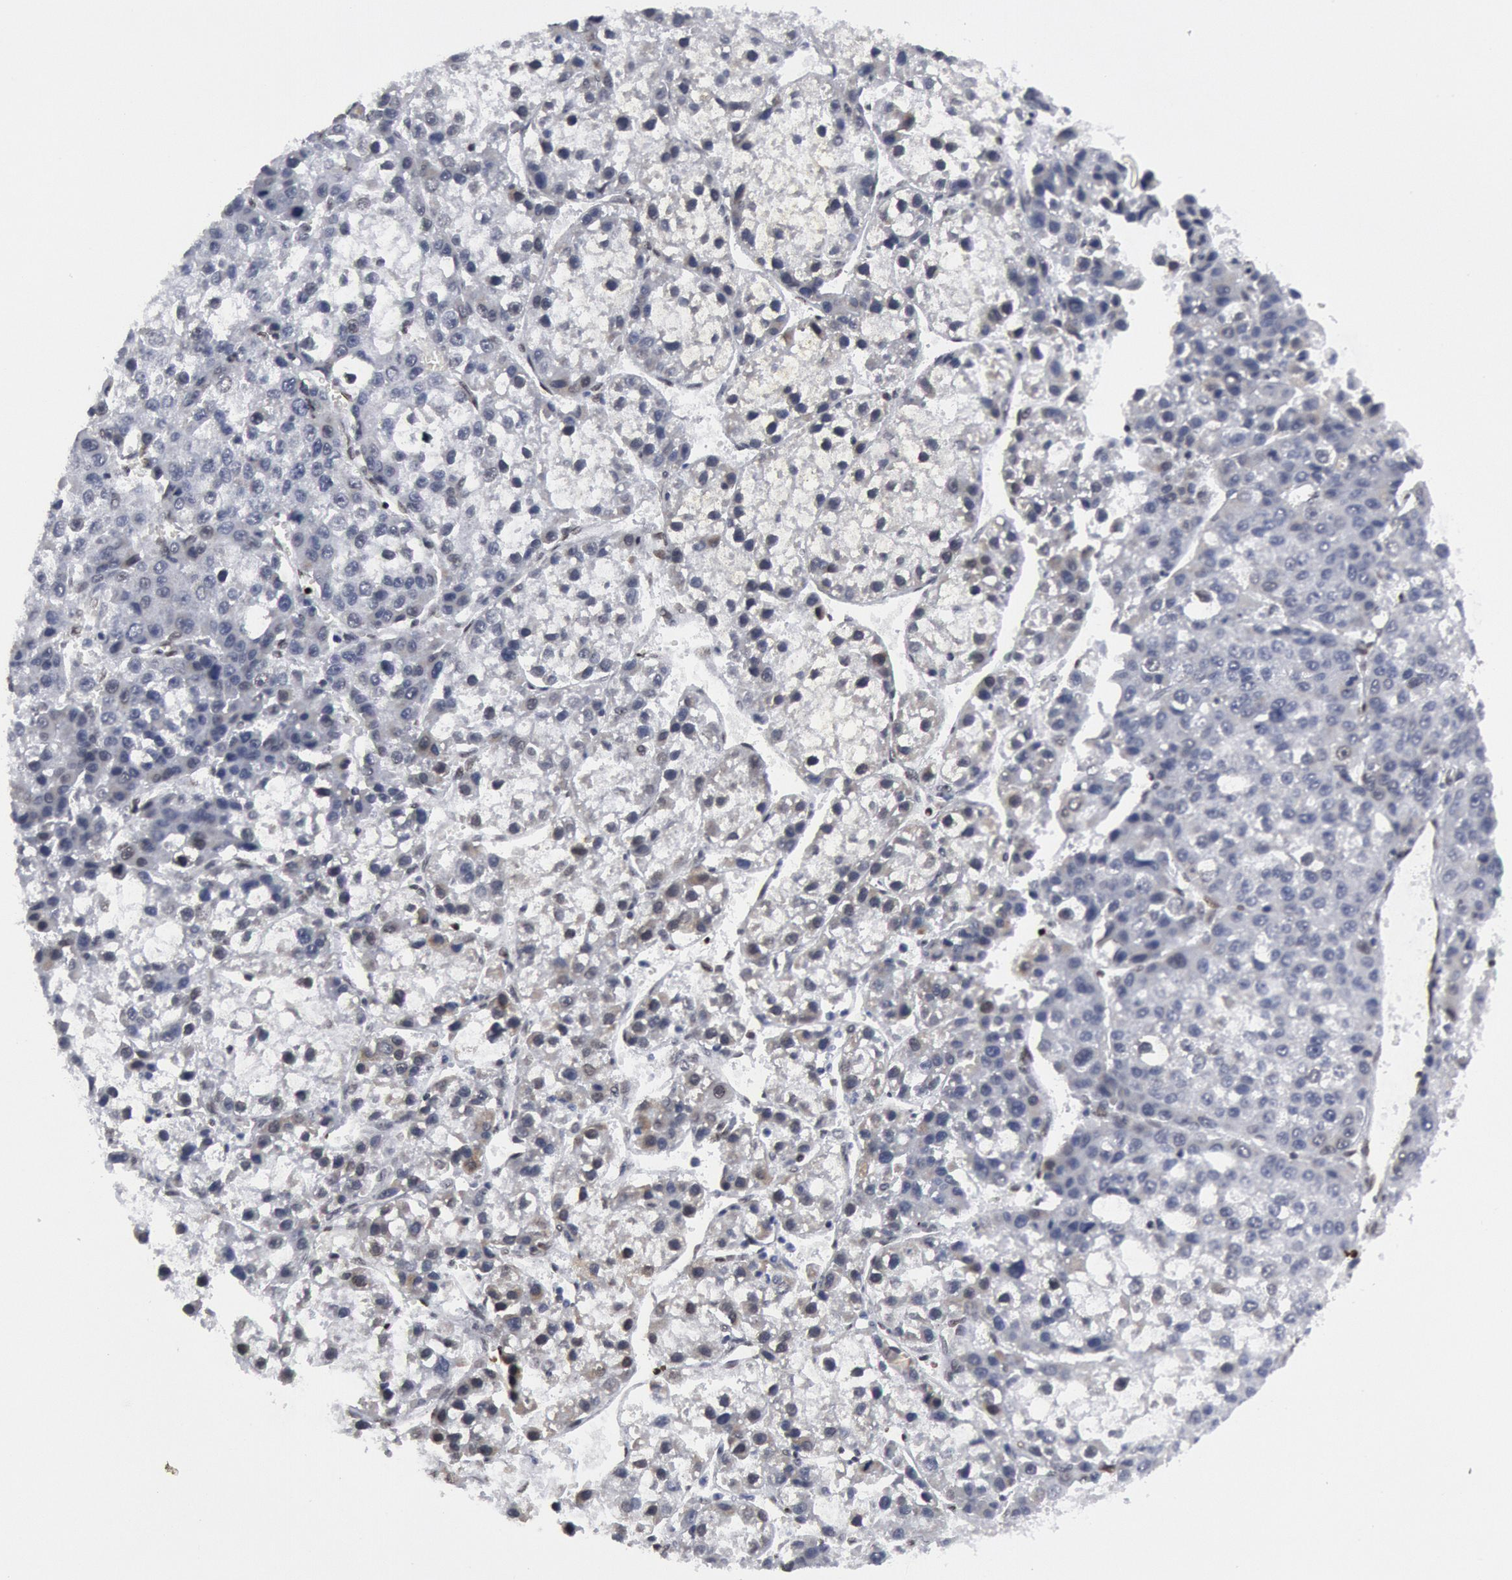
{"staining": {"intensity": "negative", "quantity": "none", "location": "none"}, "tissue": "liver cancer", "cell_type": "Tumor cells", "image_type": "cancer", "snomed": [{"axis": "morphology", "description": "Carcinoma, Hepatocellular, NOS"}, {"axis": "topography", "description": "Liver"}], "caption": "Immunohistochemistry (IHC) image of neoplastic tissue: hepatocellular carcinoma (liver) stained with DAB exhibits no significant protein positivity in tumor cells.", "gene": "MECP2", "patient": {"sex": "female", "age": 66}}